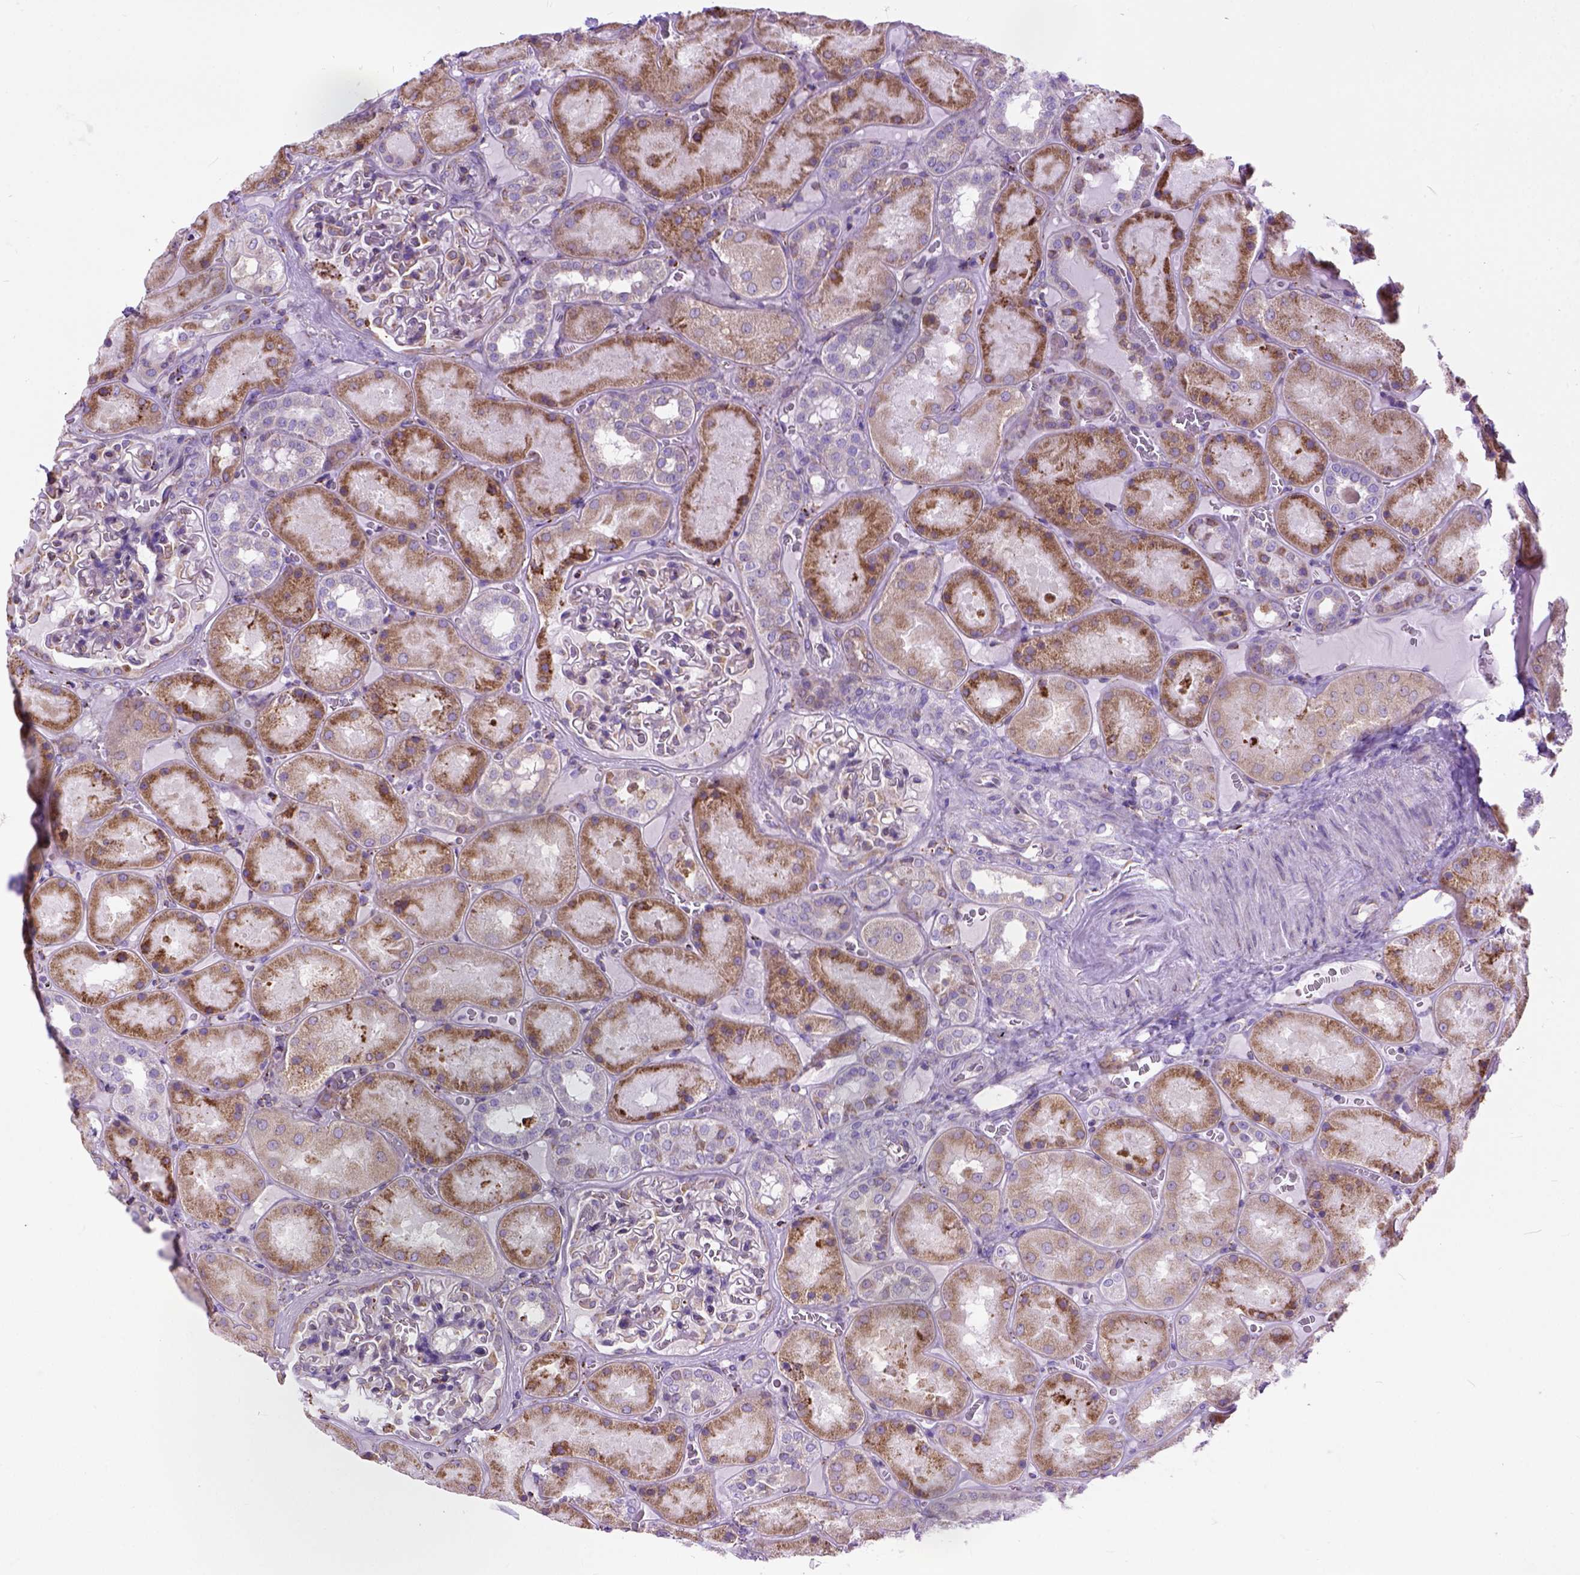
{"staining": {"intensity": "moderate", "quantity": "25%-75%", "location": "cytoplasmic/membranous"}, "tissue": "kidney", "cell_type": "Cells in glomeruli", "image_type": "normal", "snomed": [{"axis": "morphology", "description": "Normal tissue, NOS"}, {"axis": "topography", "description": "Kidney"}], "caption": "Human kidney stained with a protein marker demonstrates moderate staining in cells in glomeruli.", "gene": "PLK4", "patient": {"sex": "male", "age": 73}}